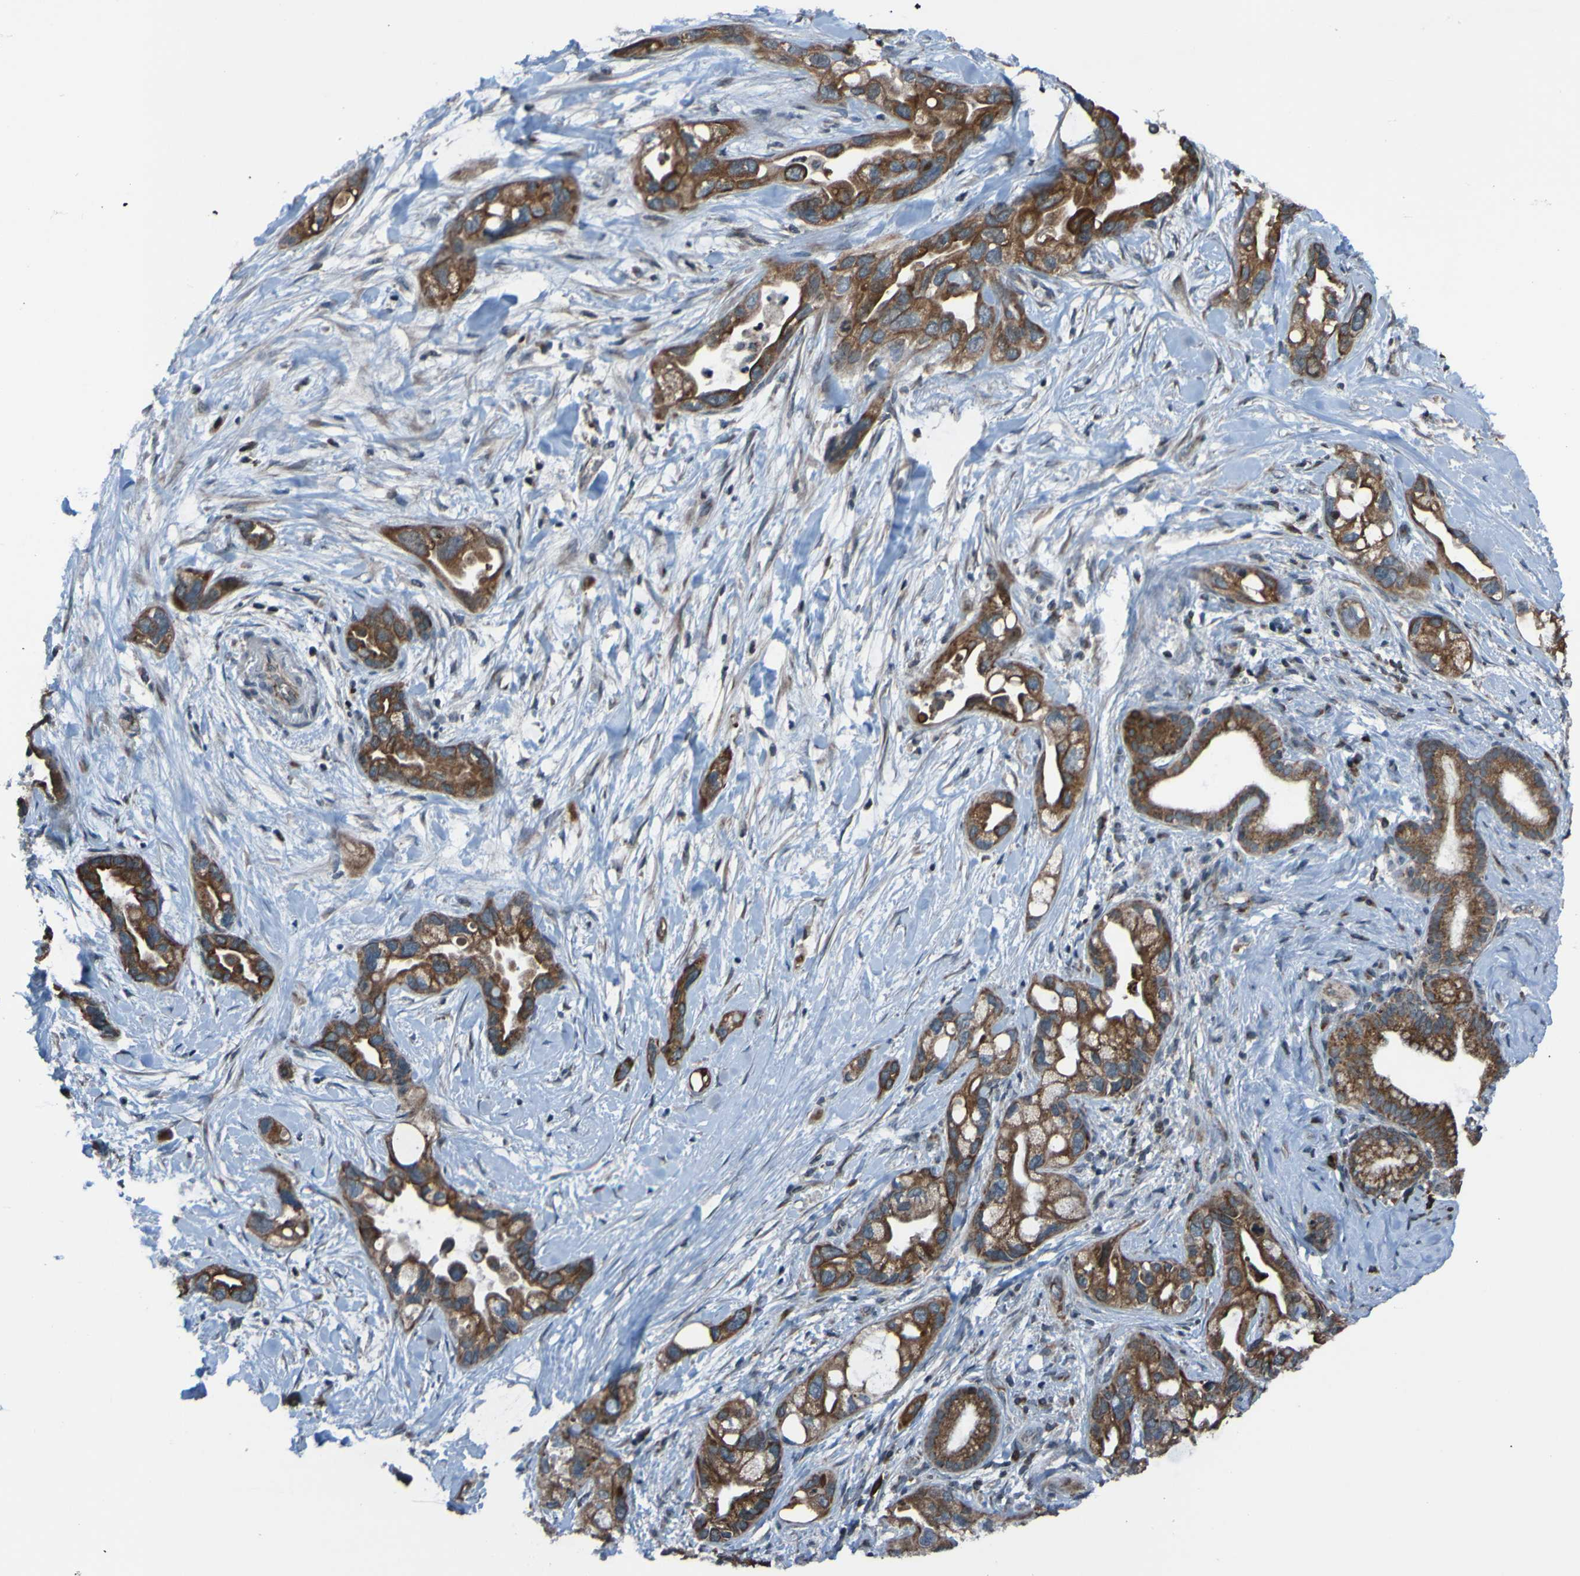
{"staining": {"intensity": "strong", "quantity": ">75%", "location": "cytoplasmic/membranous"}, "tissue": "pancreatic cancer", "cell_type": "Tumor cells", "image_type": "cancer", "snomed": [{"axis": "morphology", "description": "Adenocarcinoma, NOS"}, {"axis": "topography", "description": "Pancreas"}], "caption": "The photomicrograph shows a brown stain indicating the presence of a protein in the cytoplasmic/membranous of tumor cells in pancreatic cancer. Using DAB (brown) and hematoxylin (blue) stains, captured at high magnification using brightfield microscopy.", "gene": "UNG", "patient": {"sex": "female", "age": 77}}